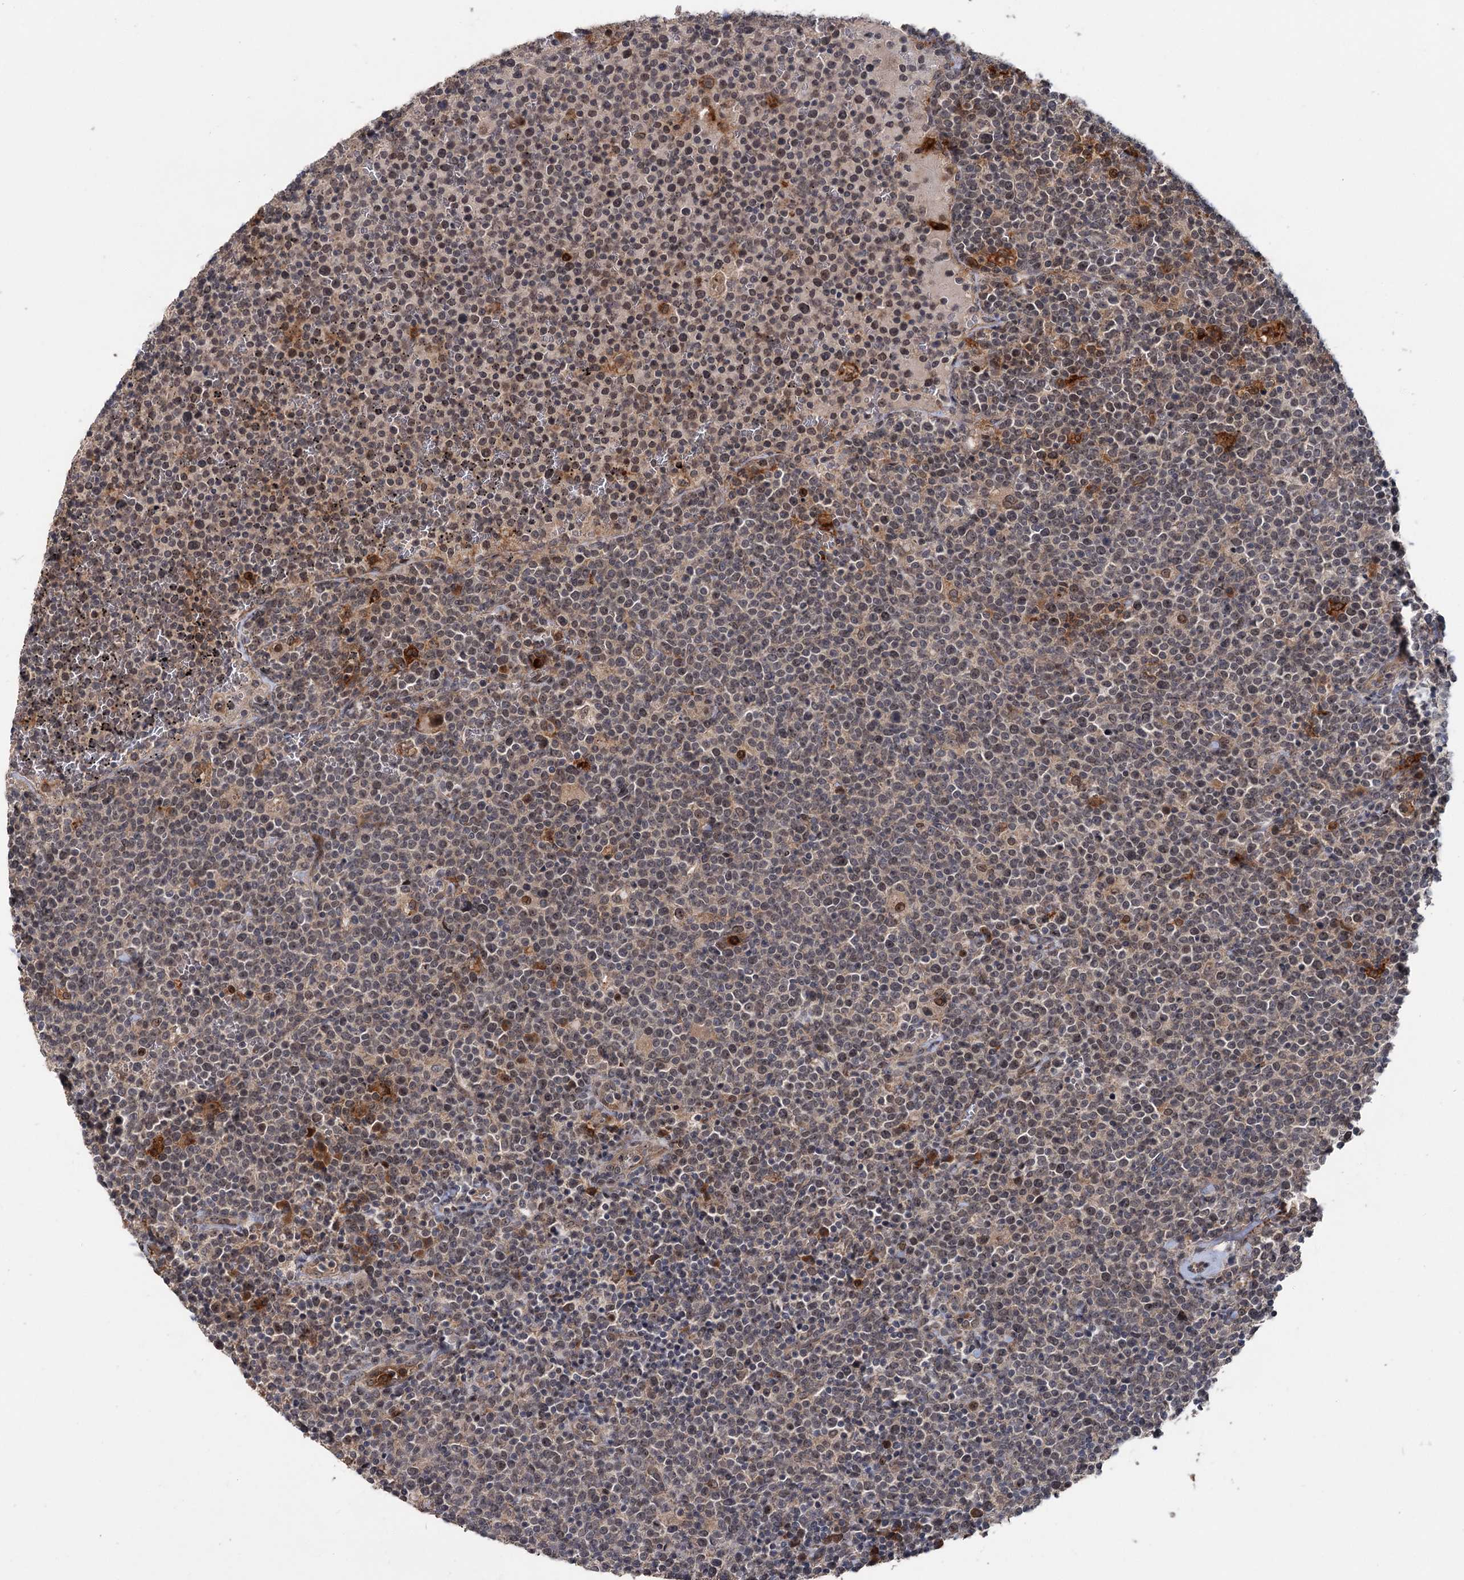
{"staining": {"intensity": "weak", "quantity": "<25%", "location": "nuclear"}, "tissue": "lymphoma", "cell_type": "Tumor cells", "image_type": "cancer", "snomed": [{"axis": "morphology", "description": "Malignant lymphoma, non-Hodgkin's type, High grade"}, {"axis": "topography", "description": "Lymph node"}], "caption": "High power microscopy photomicrograph of an immunohistochemistry (IHC) histopathology image of malignant lymphoma, non-Hodgkin's type (high-grade), revealing no significant staining in tumor cells.", "gene": "KANSL2", "patient": {"sex": "male", "age": 61}}